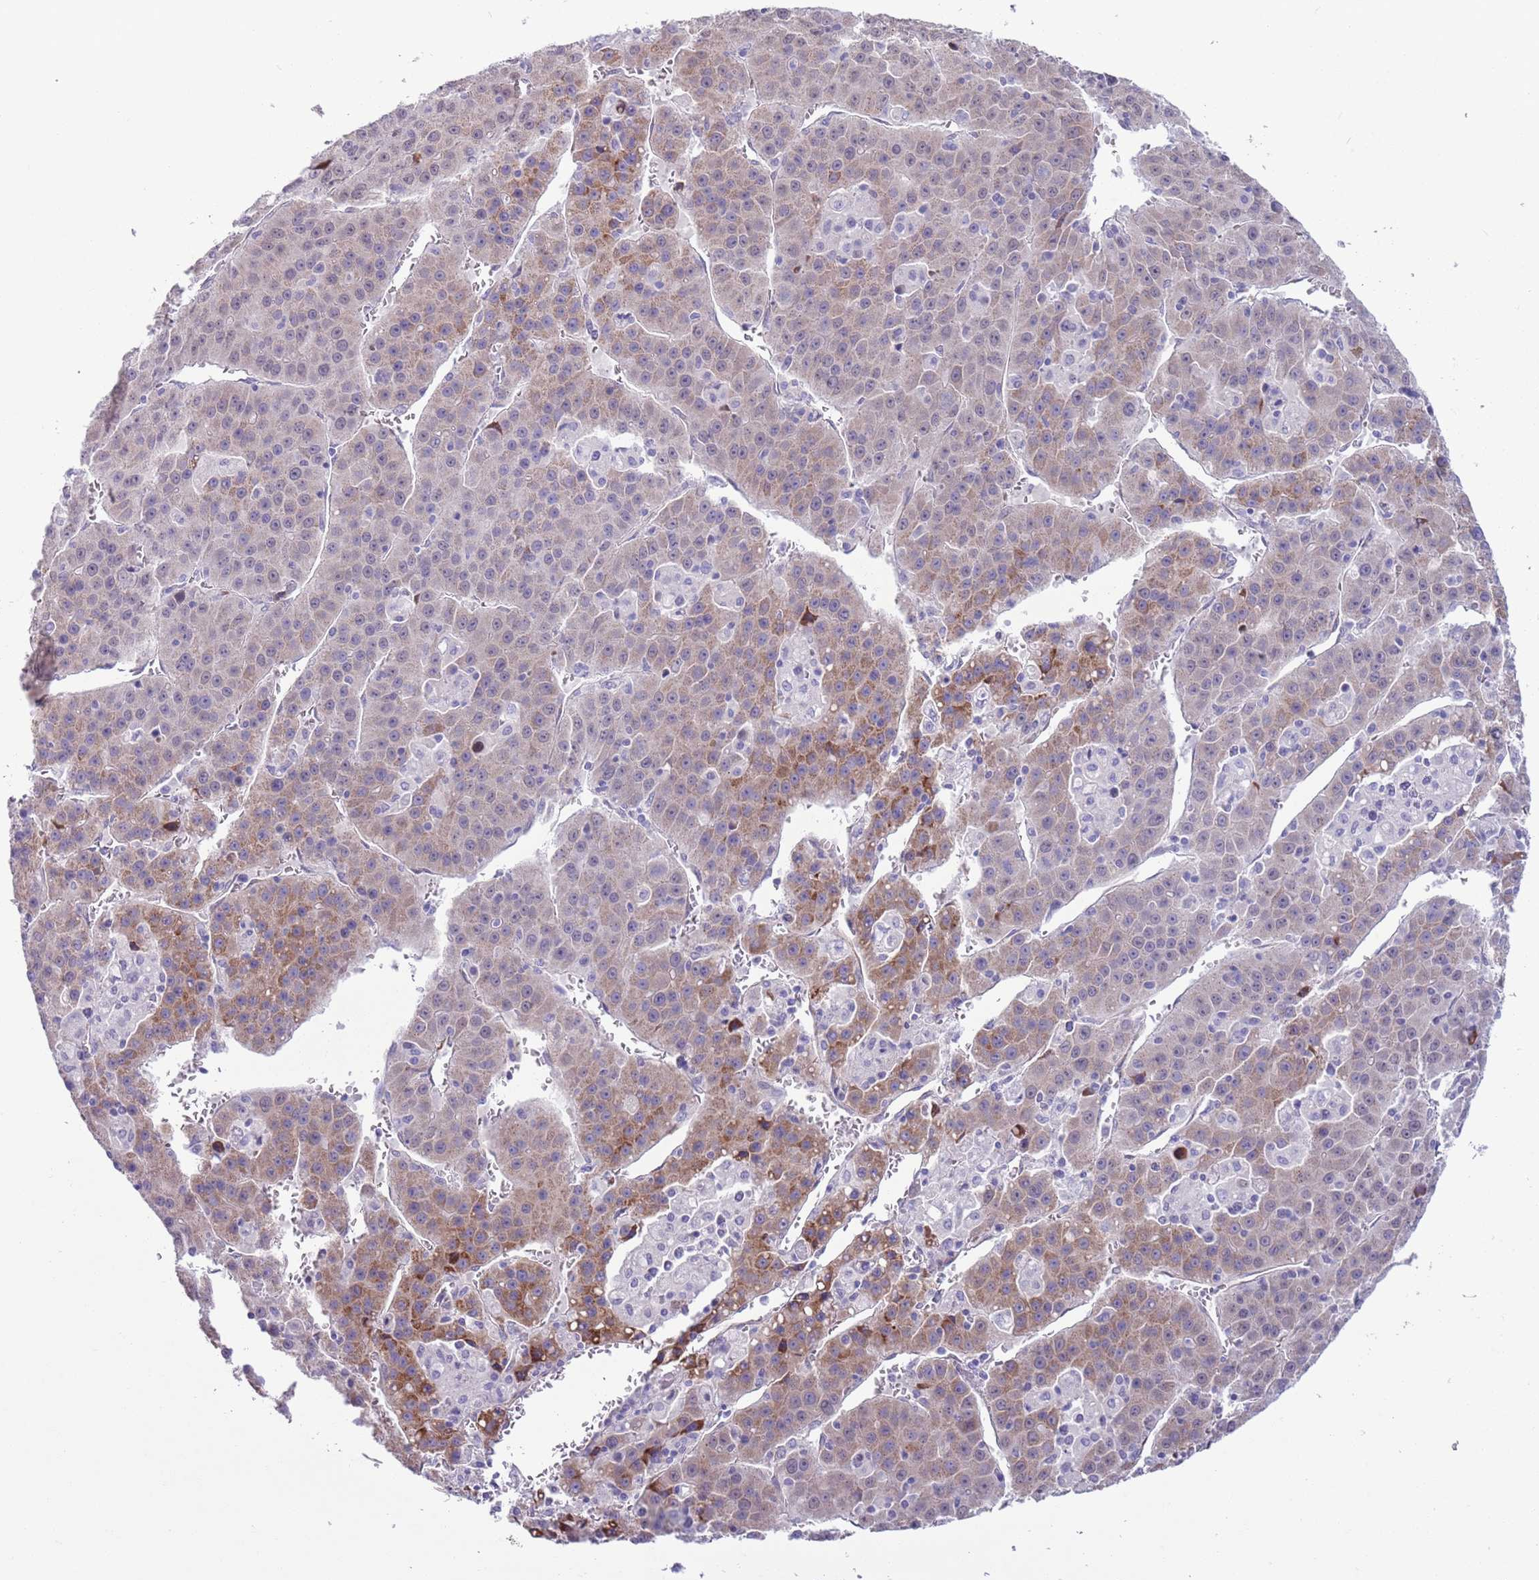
{"staining": {"intensity": "moderate", "quantity": "<25%", "location": "cytoplasmic/membranous"}, "tissue": "liver cancer", "cell_type": "Tumor cells", "image_type": "cancer", "snomed": [{"axis": "morphology", "description": "Carcinoma, Hepatocellular, NOS"}, {"axis": "topography", "description": "Liver"}], "caption": "Moderate cytoplasmic/membranous protein expression is appreciated in about <25% of tumor cells in hepatocellular carcinoma (liver).", "gene": "MRPL32", "patient": {"sex": "female", "age": 53}}